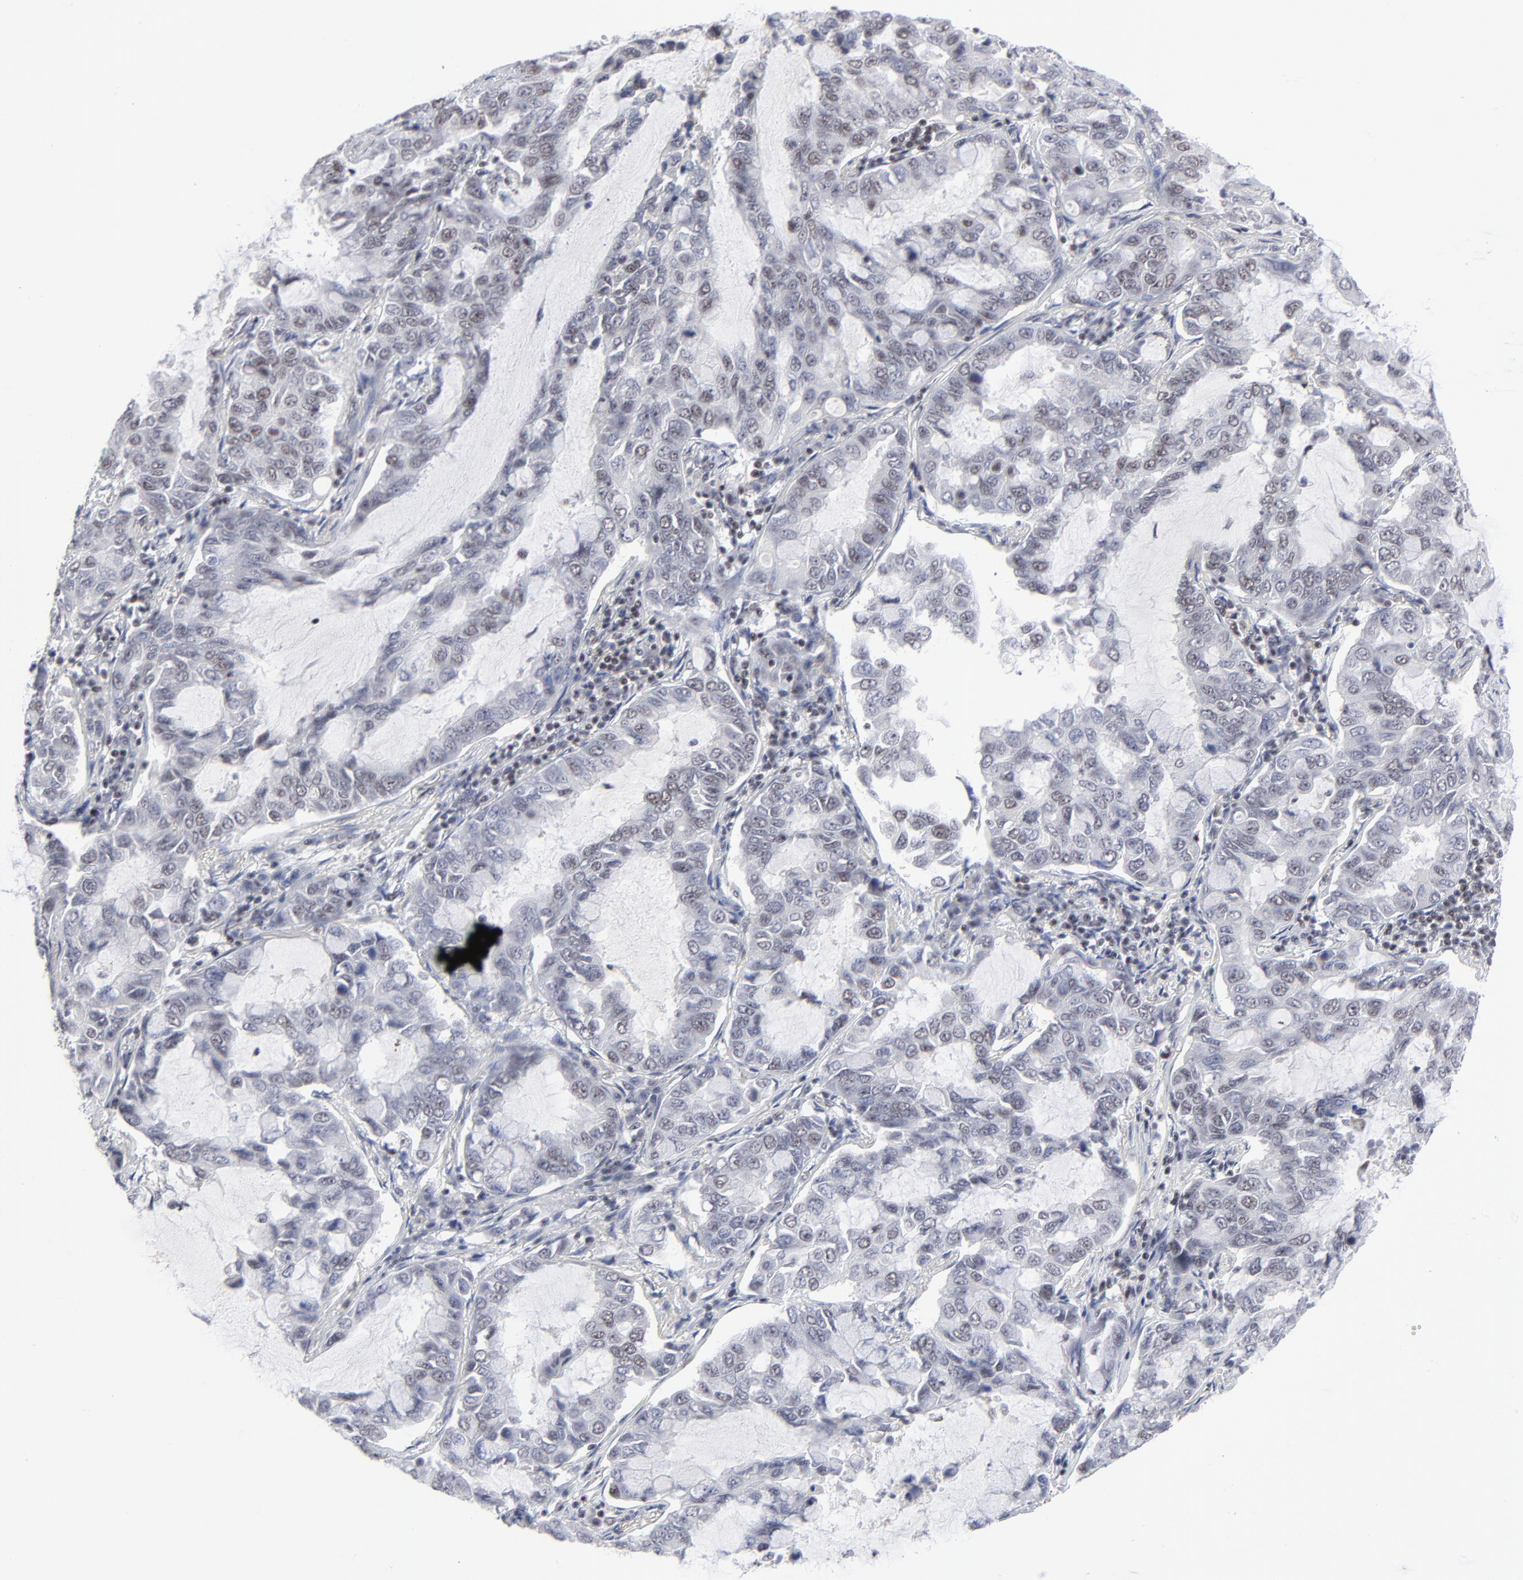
{"staining": {"intensity": "weak", "quantity": "<25%", "location": "nuclear"}, "tissue": "lung cancer", "cell_type": "Tumor cells", "image_type": "cancer", "snomed": [{"axis": "morphology", "description": "Adenocarcinoma, NOS"}, {"axis": "topography", "description": "Lung"}], "caption": "Adenocarcinoma (lung) stained for a protein using immunohistochemistry shows no staining tumor cells.", "gene": "SP2", "patient": {"sex": "male", "age": 64}}